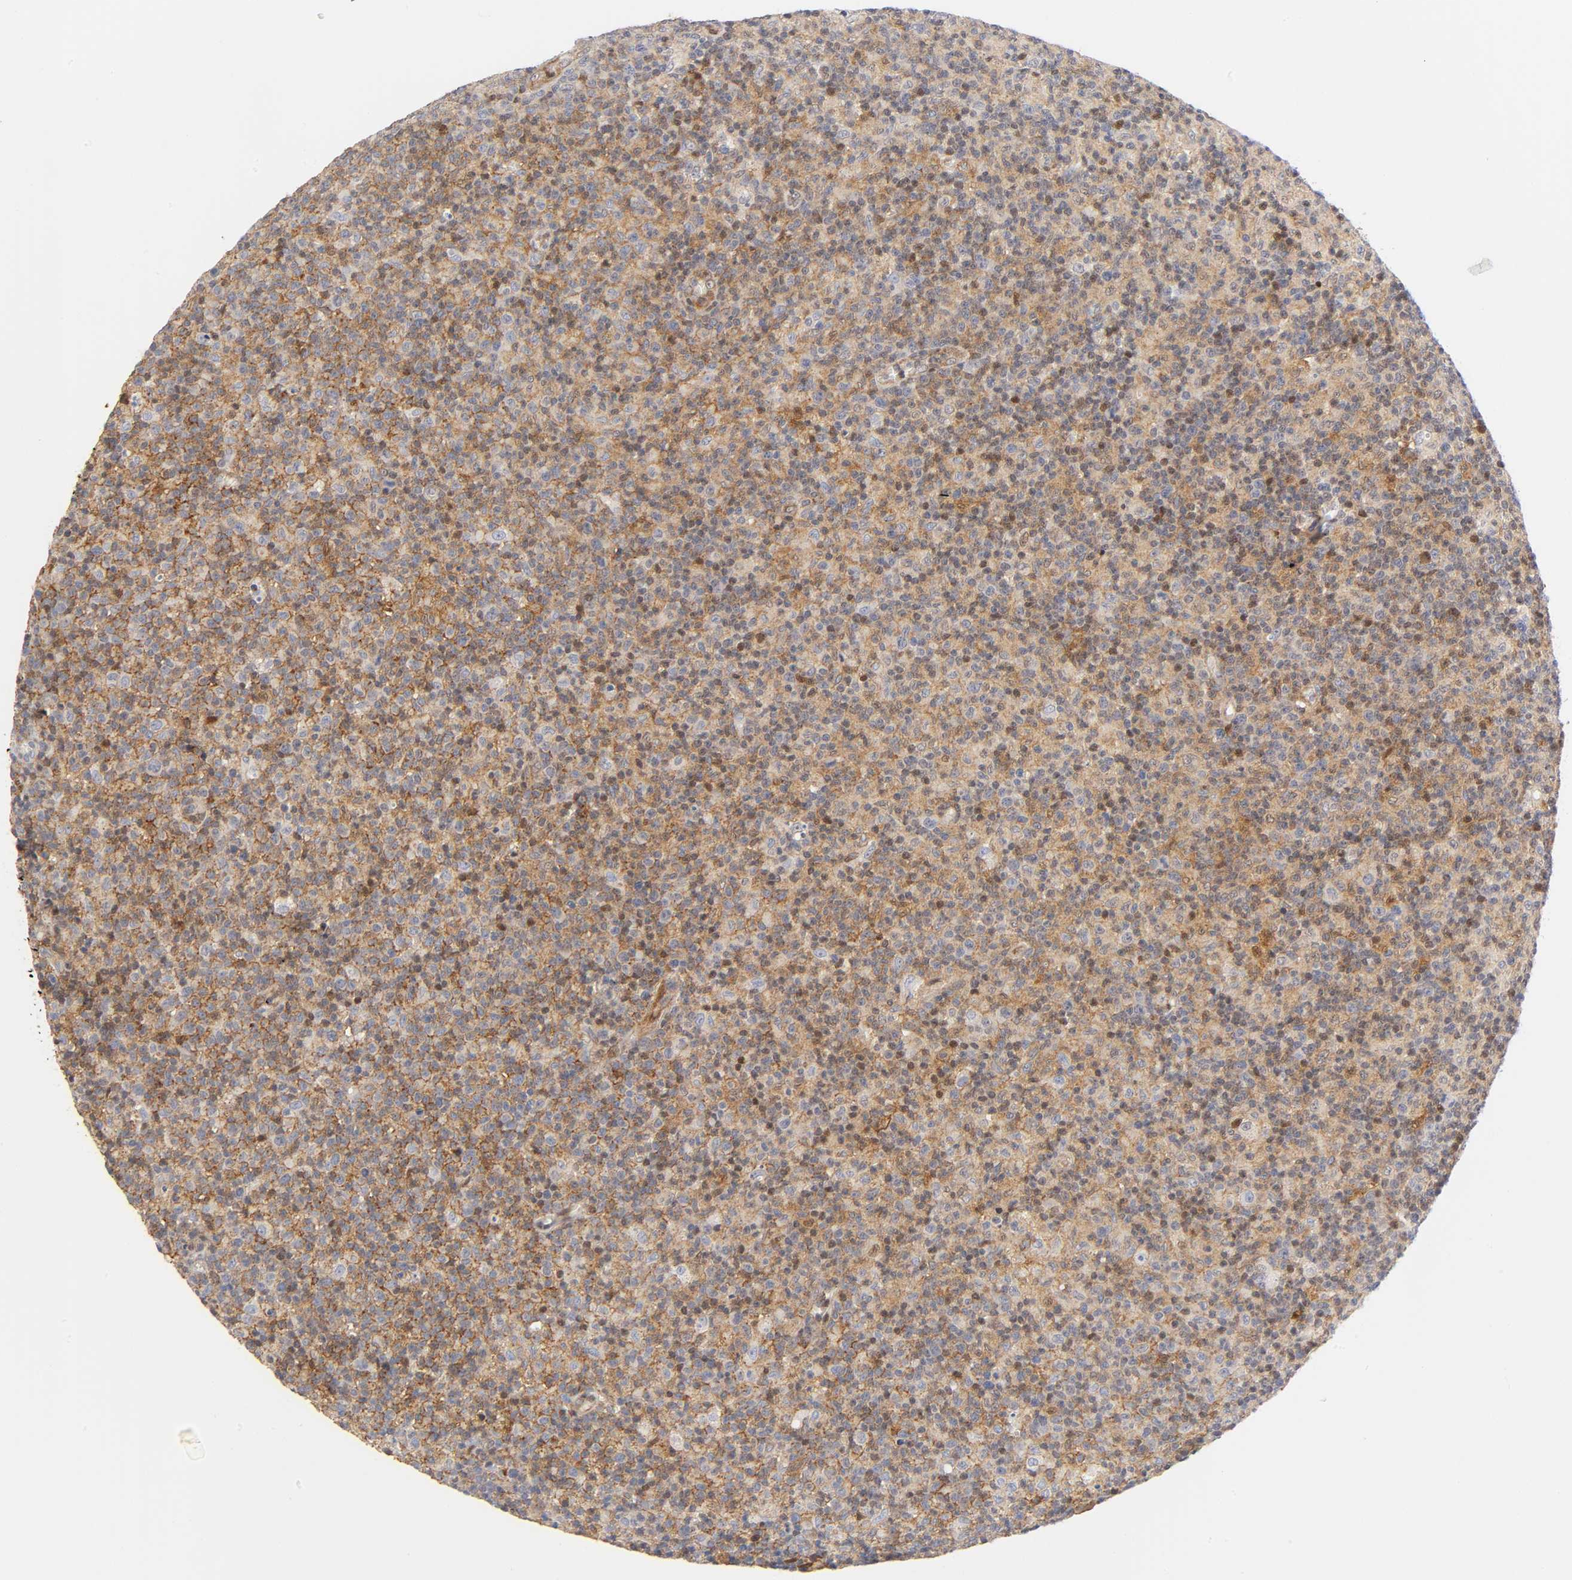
{"staining": {"intensity": "moderate", "quantity": "25%-75%", "location": "cytoplasmic/membranous,nuclear"}, "tissue": "lymph node", "cell_type": "Germinal center cells", "image_type": "normal", "snomed": [{"axis": "morphology", "description": "Normal tissue, NOS"}, {"axis": "morphology", "description": "Inflammation, NOS"}, {"axis": "topography", "description": "Lymph node"}], "caption": "DAB (3,3'-diaminobenzidine) immunohistochemical staining of benign lymph node shows moderate cytoplasmic/membranous,nuclear protein staining in about 25%-75% of germinal center cells.", "gene": "ANXA7", "patient": {"sex": "male", "age": 55}}